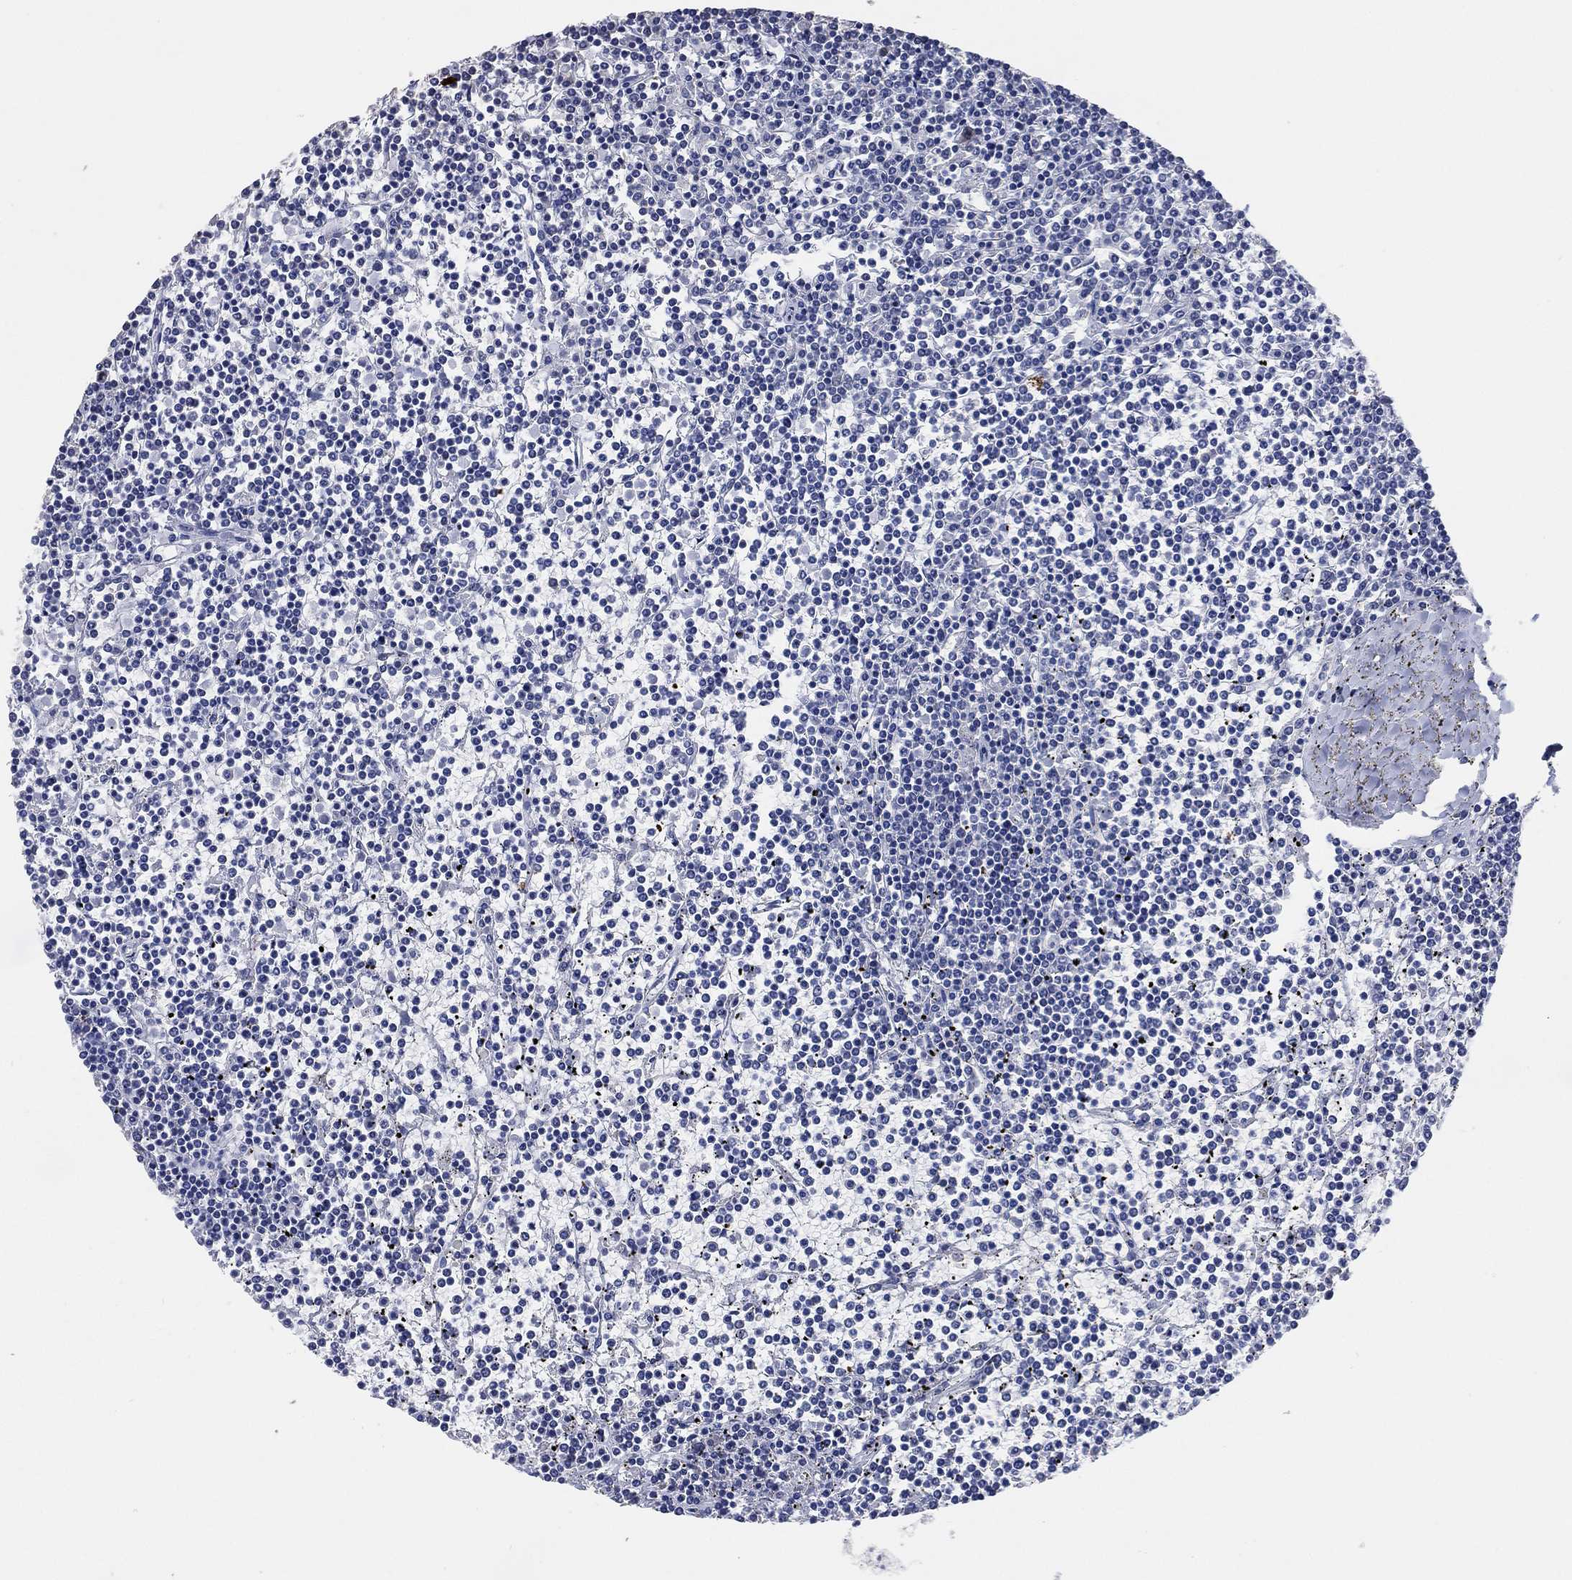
{"staining": {"intensity": "negative", "quantity": "none", "location": "none"}, "tissue": "lymphoma", "cell_type": "Tumor cells", "image_type": "cancer", "snomed": [{"axis": "morphology", "description": "Malignant lymphoma, non-Hodgkin's type, Low grade"}, {"axis": "topography", "description": "Spleen"}], "caption": "DAB immunohistochemical staining of human lymphoma demonstrates no significant staining in tumor cells.", "gene": "KLK5", "patient": {"sex": "female", "age": 19}}